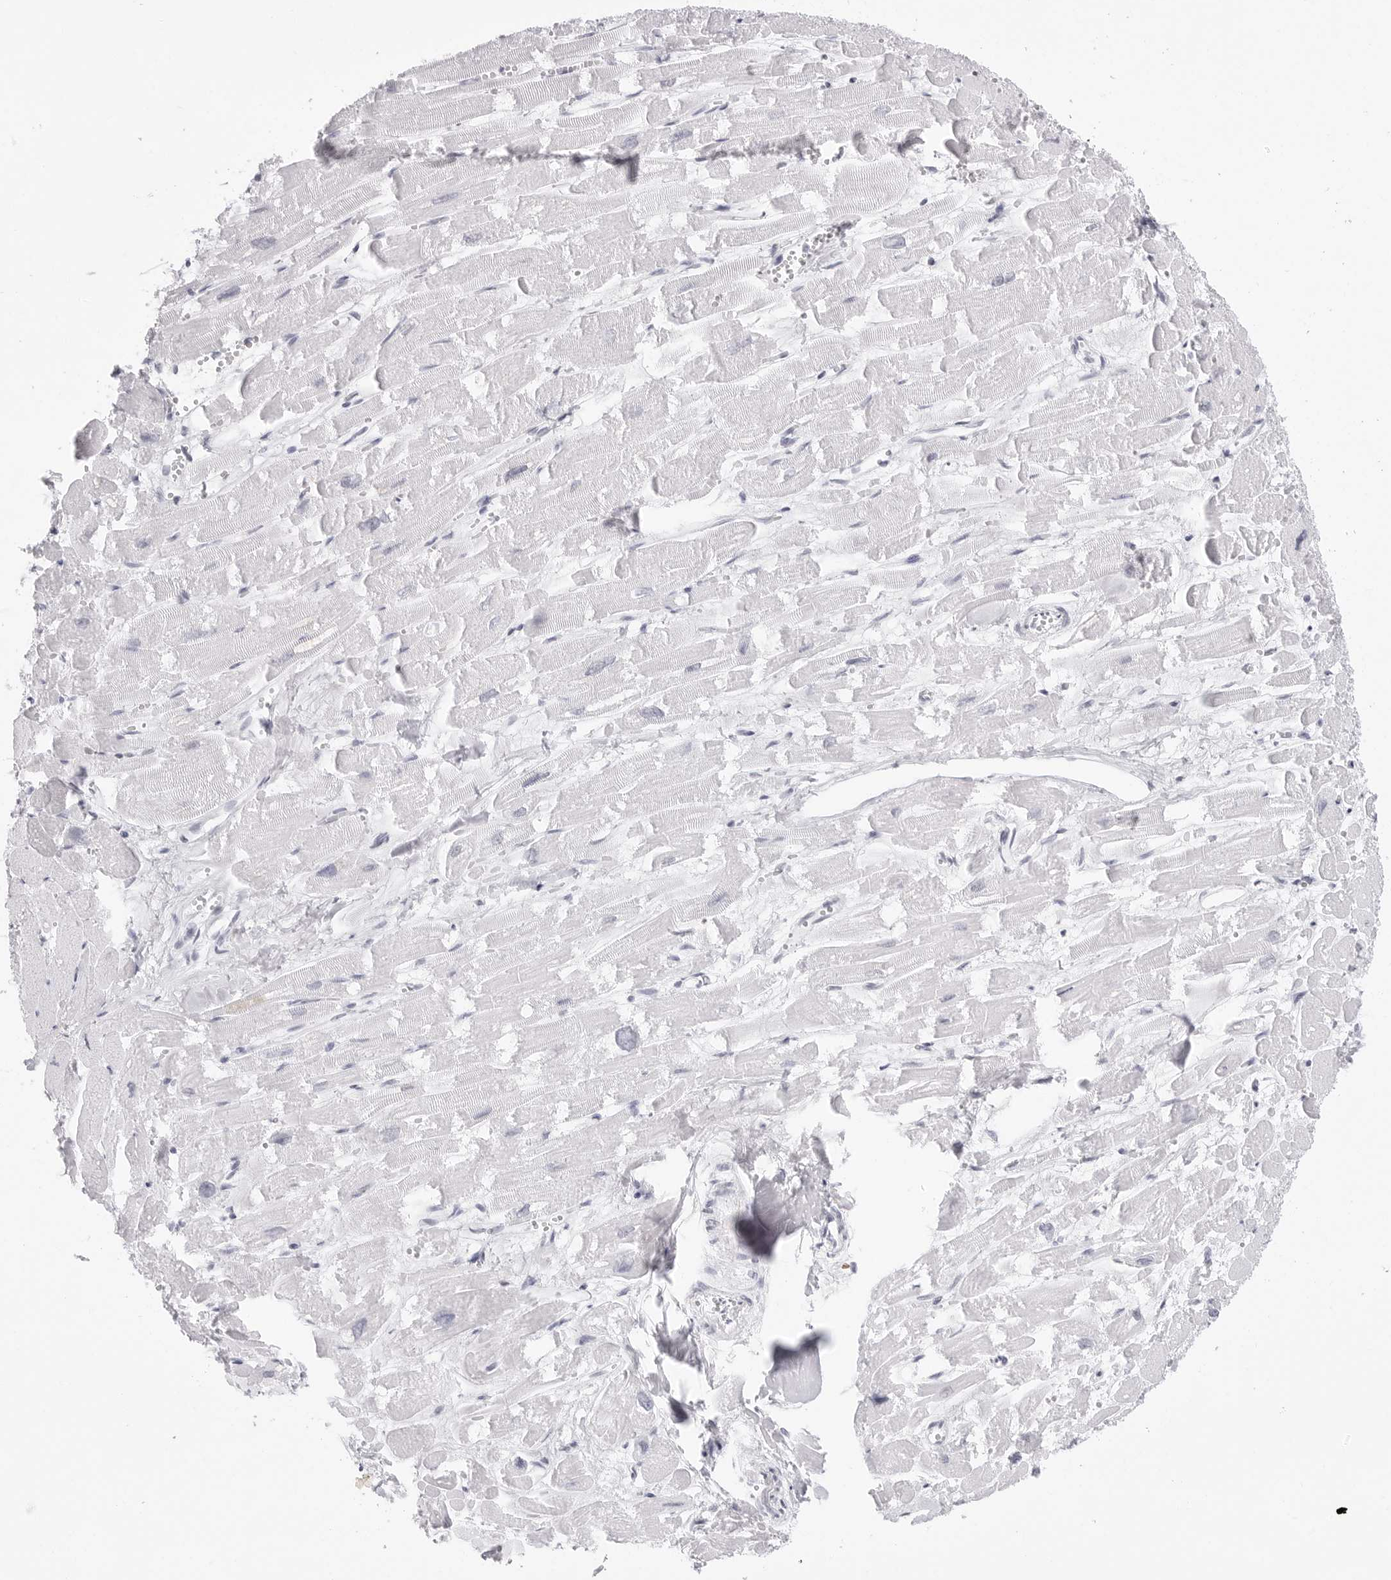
{"staining": {"intensity": "moderate", "quantity": "<25%", "location": "nuclear"}, "tissue": "heart muscle", "cell_type": "Cardiomyocytes", "image_type": "normal", "snomed": [{"axis": "morphology", "description": "Normal tissue, NOS"}, {"axis": "topography", "description": "Heart"}], "caption": "Immunohistochemistry of normal heart muscle exhibits low levels of moderate nuclear expression in about <25% of cardiomyocytes. The protein of interest is shown in brown color, while the nuclei are stained blue.", "gene": "NASP", "patient": {"sex": "male", "age": 54}}